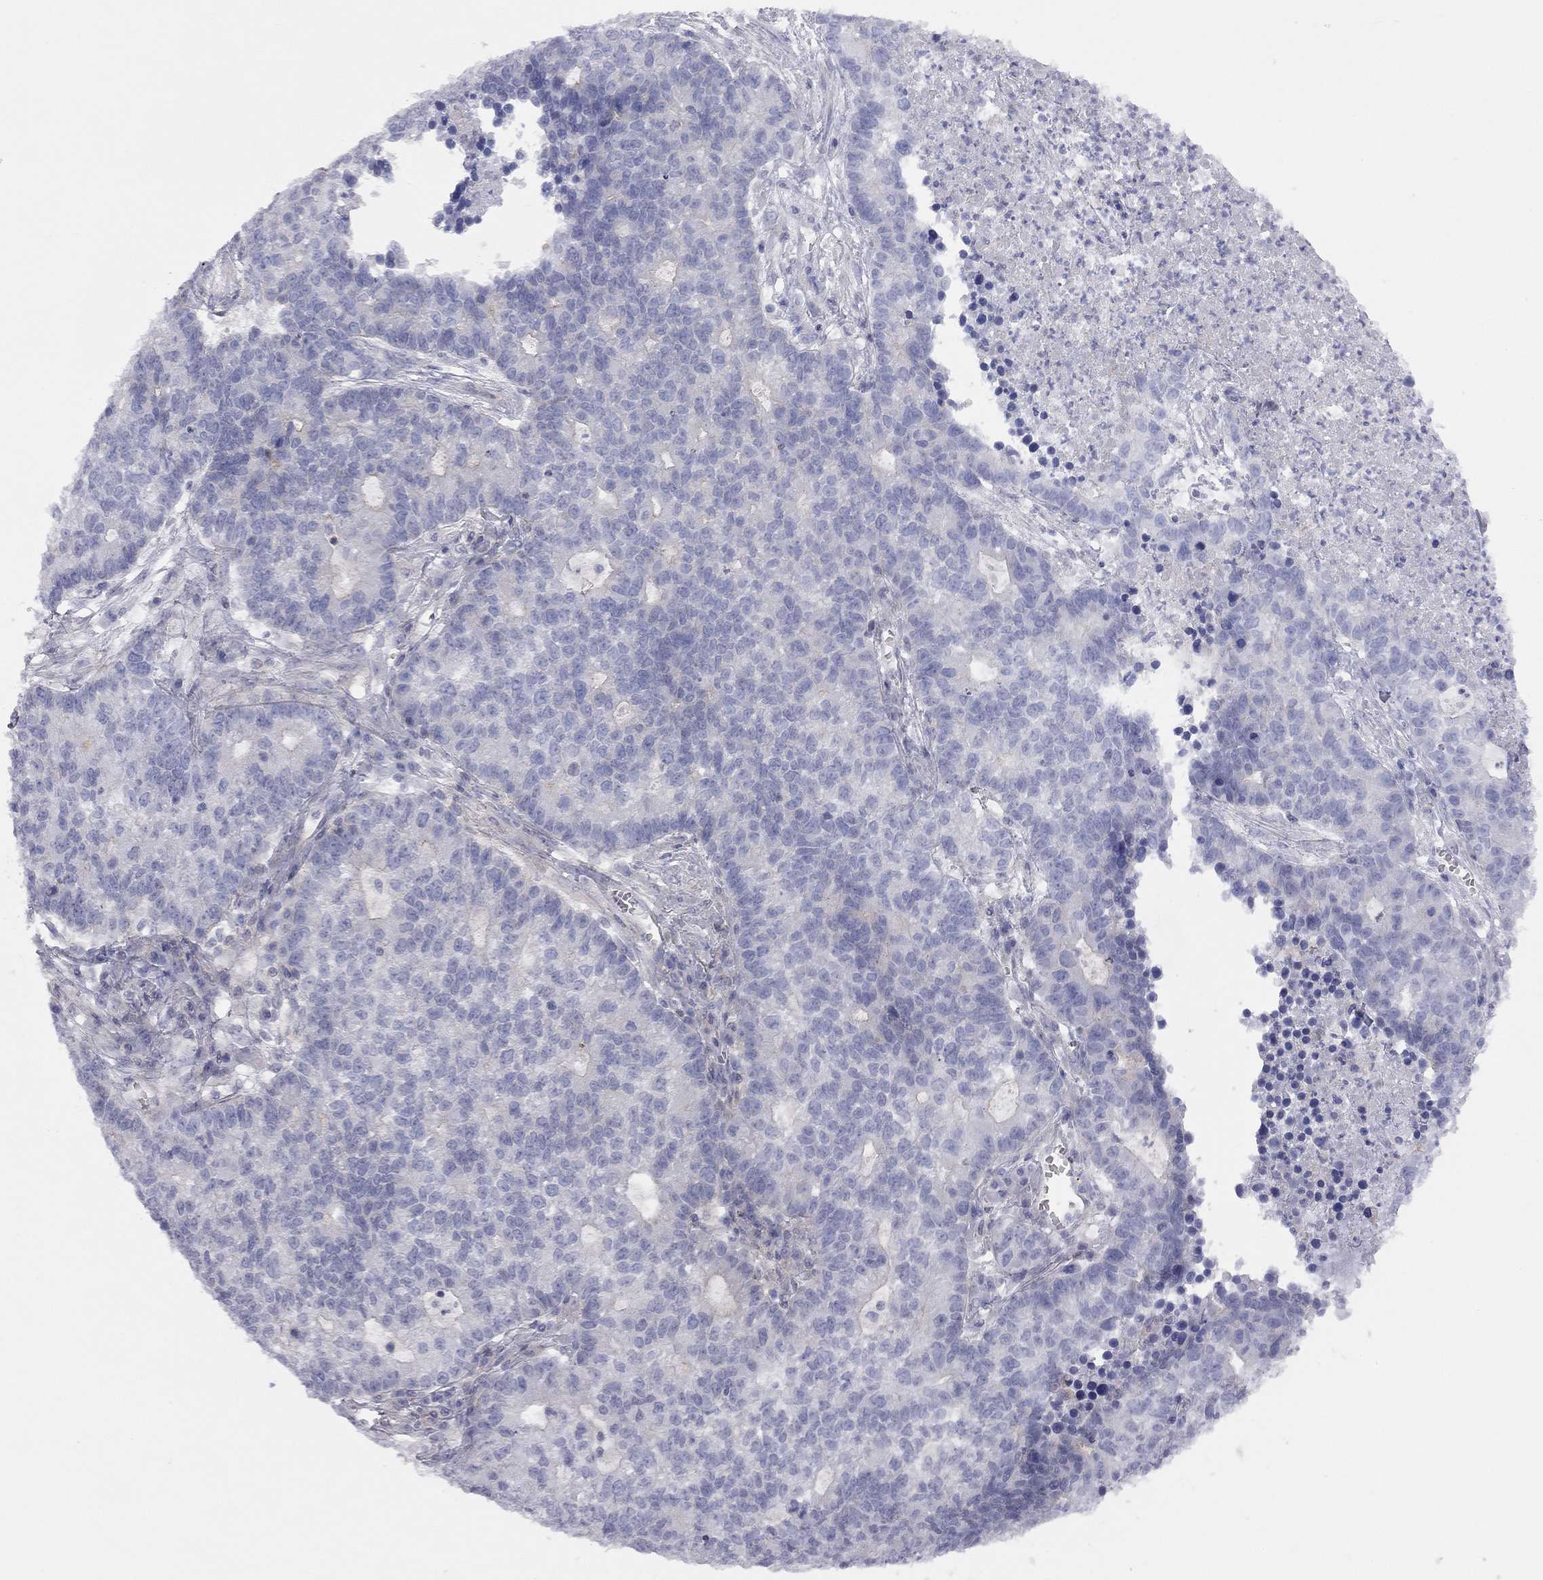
{"staining": {"intensity": "negative", "quantity": "none", "location": "none"}, "tissue": "lung cancer", "cell_type": "Tumor cells", "image_type": "cancer", "snomed": [{"axis": "morphology", "description": "Adenocarcinoma, NOS"}, {"axis": "topography", "description": "Lung"}], "caption": "Lung cancer (adenocarcinoma) stained for a protein using IHC reveals no expression tumor cells.", "gene": "ADCYAP1", "patient": {"sex": "male", "age": 57}}